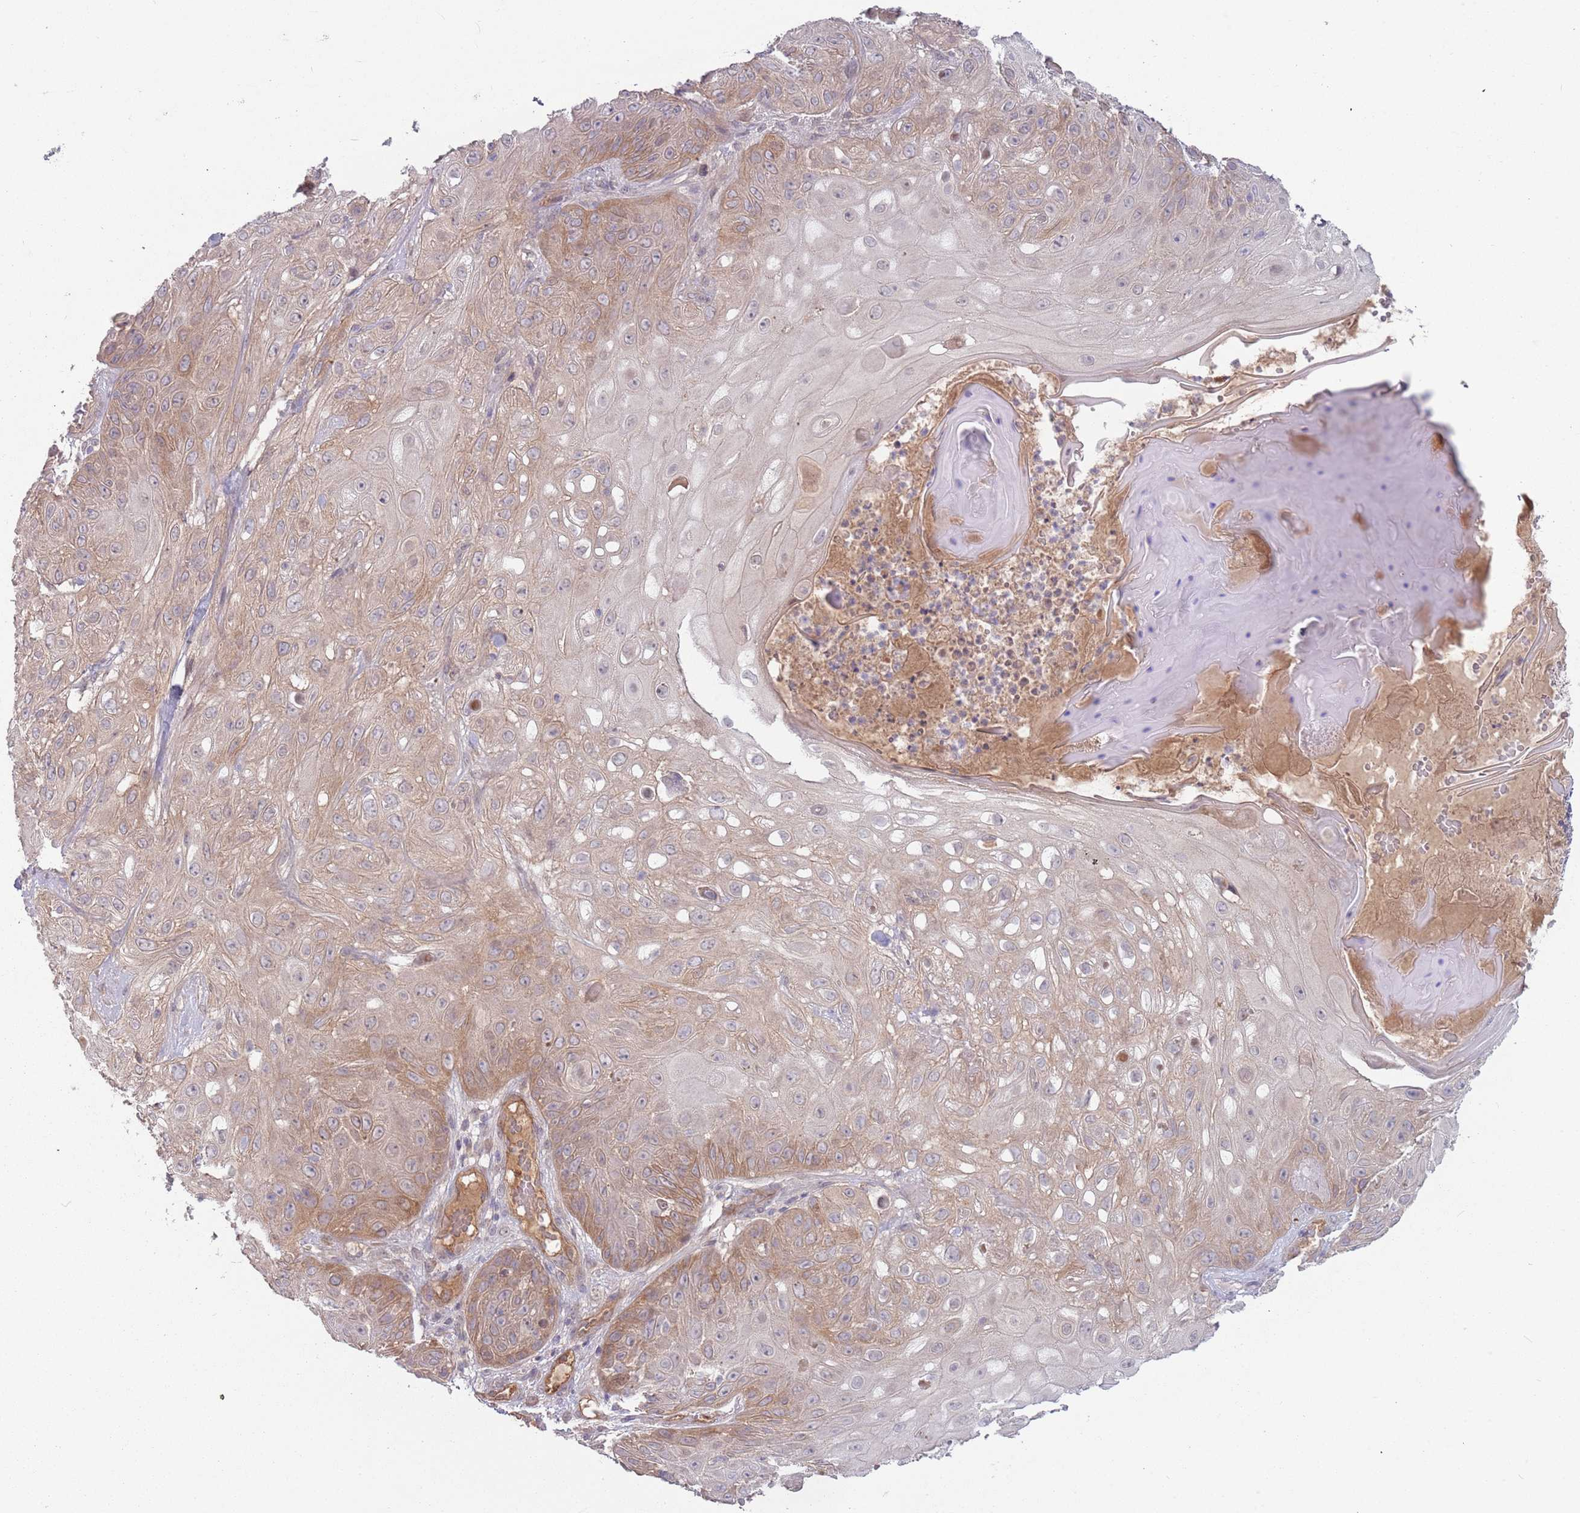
{"staining": {"intensity": "weak", "quantity": "25%-75%", "location": "cytoplasmic/membranous"}, "tissue": "skin cancer", "cell_type": "Tumor cells", "image_type": "cancer", "snomed": [{"axis": "morphology", "description": "Normal tissue, NOS"}, {"axis": "morphology", "description": "Squamous cell carcinoma, NOS"}, {"axis": "topography", "description": "Skin"}, {"axis": "topography", "description": "Cartilage tissue"}], "caption": "IHC of human skin cancer shows low levels of weak cytoplasmic/membranous positivity in about 25%-75% of tumor cells.", "gene": "SAV1", "patient": {"sex": "female", "age": 79}}